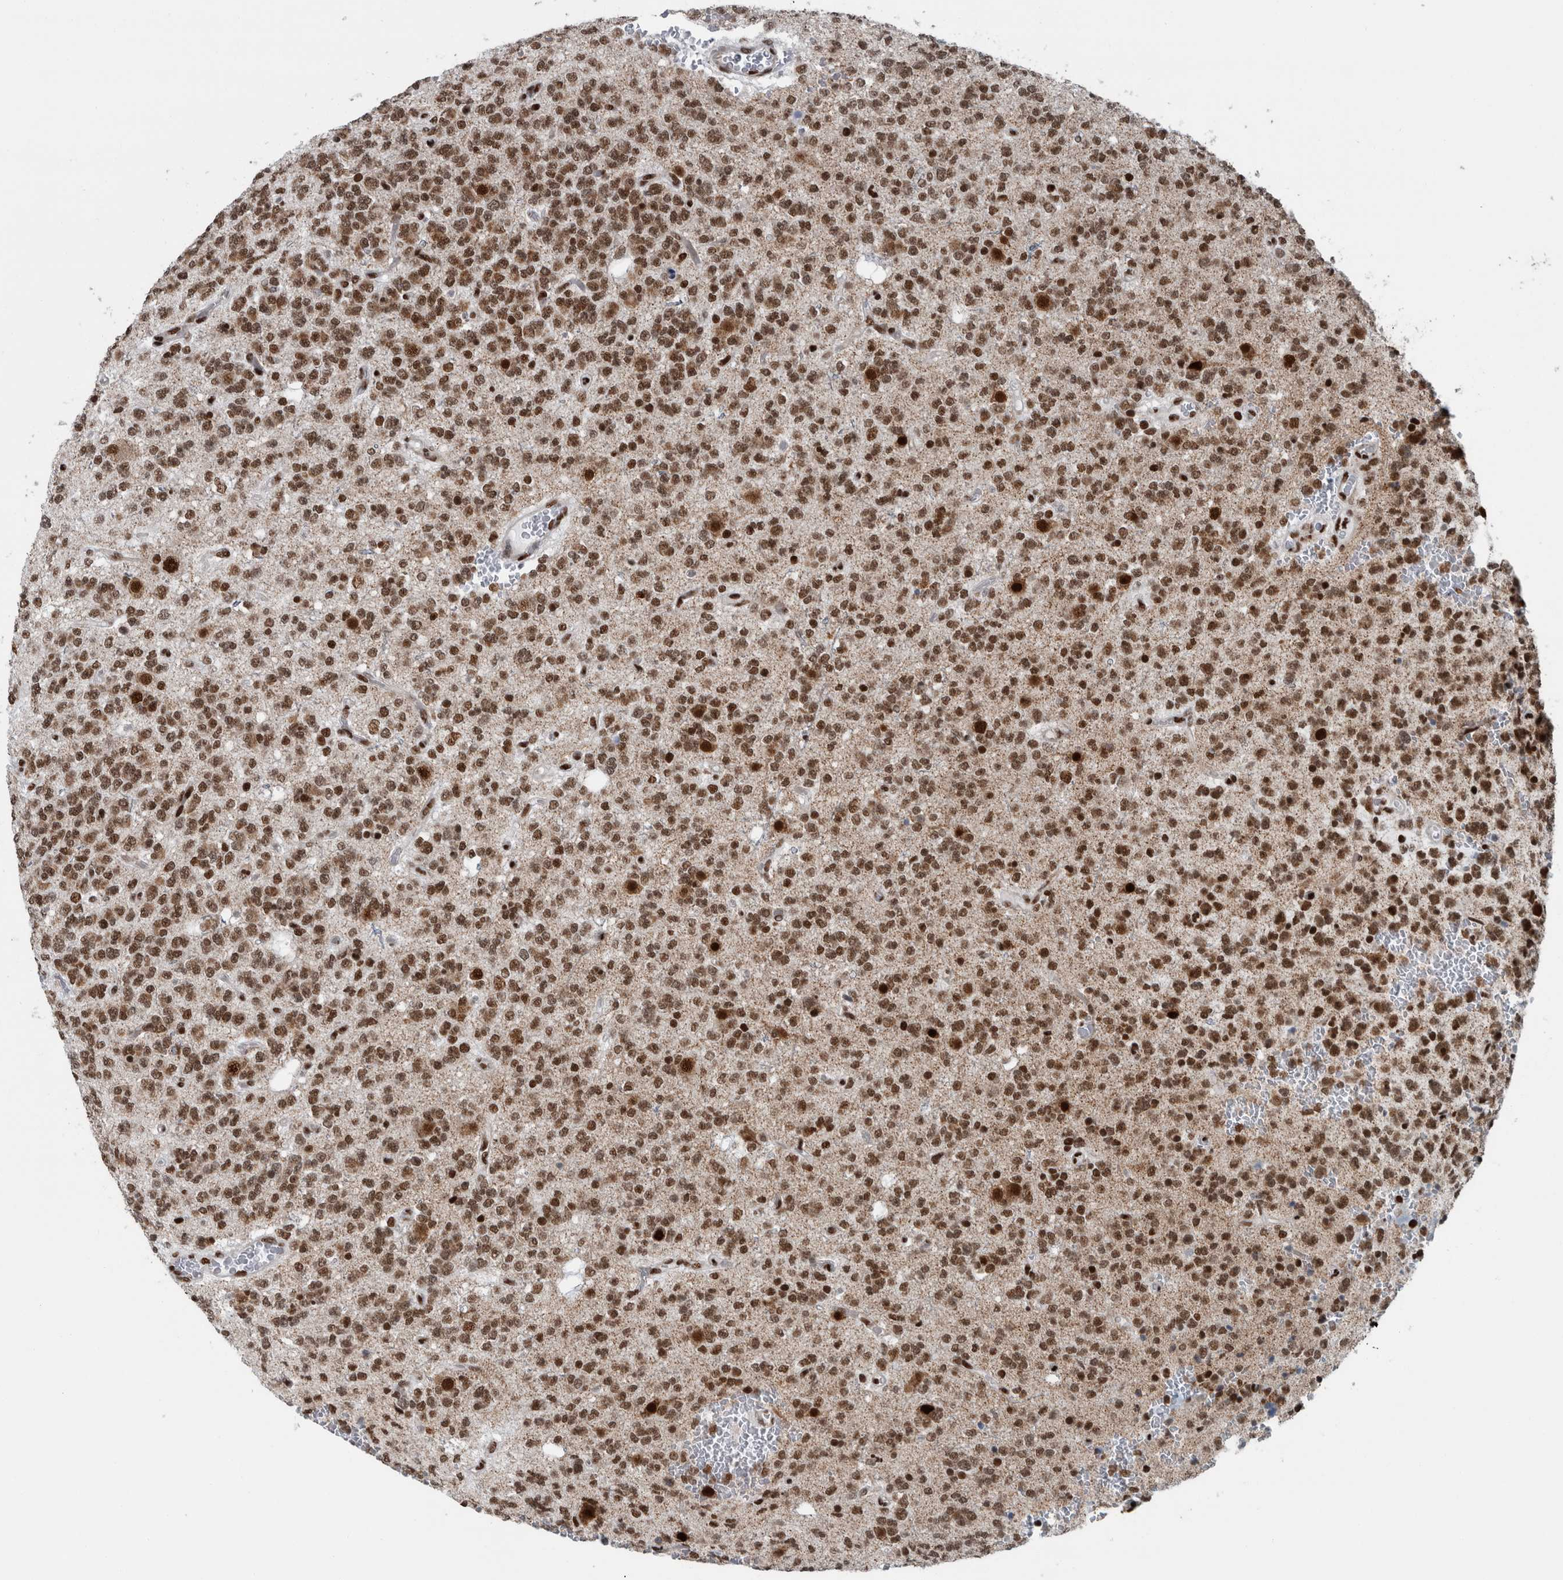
{"staining": {"intensity": "moderate", "quantity": ">75%", "location": "nuclear"}, "tissue": "glioma", "cell_type": "Tumor cells", "image_type": "cancer", "snomed": [{"axis": "morphology", "description": "Glioma, malignant, Low grade"}, {"axis": "topography", "description": "Brain"}], "caption": "A histopathology image of human glioma stained for a protein exhibits moderate nuclear brown staining in tumor cells.", "gene": "DNMT3A", "patient": {"sex": "male", "age": 38}}